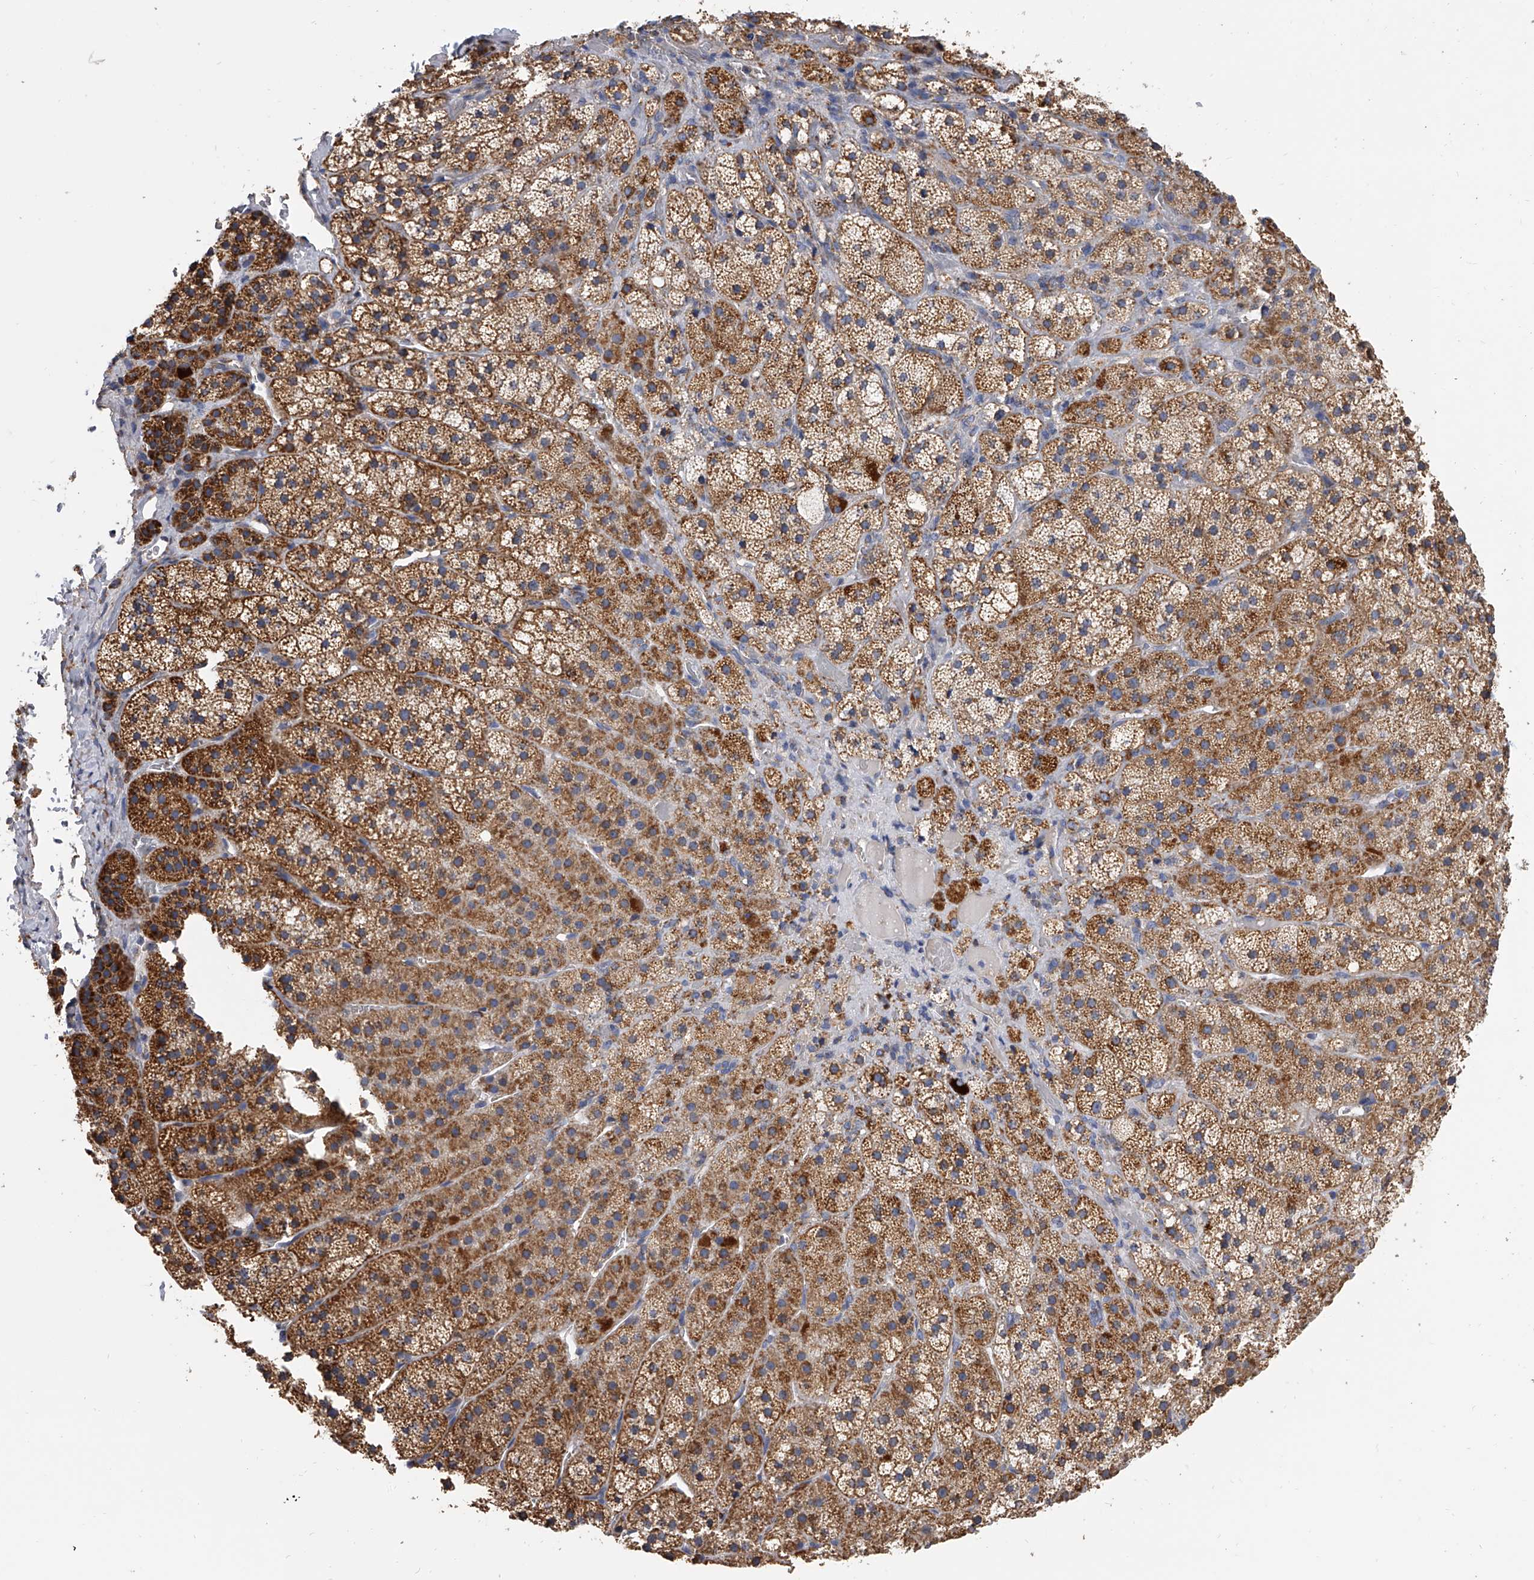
{"staining": {"intensity": "strong", "quantity": ">75%", "location": "cytoplasmic/membranous"}, "tissue": "adrenal gland", "cell_type": "Glandular cells", "image_type": "normal", "snomed": [{"axis": "morphology", "description": "Normal tissue, NOS"}, {"axis": "topography", "description": "Adrenal gland"}], "caption": "Human adrenal gland stained with a brown dye shows strong cytoplasmic/membranous positive expression in approximately >75% of glandular cells.", "gene": "MRPL28", "patient": {"sex": "female", "age": 44}}